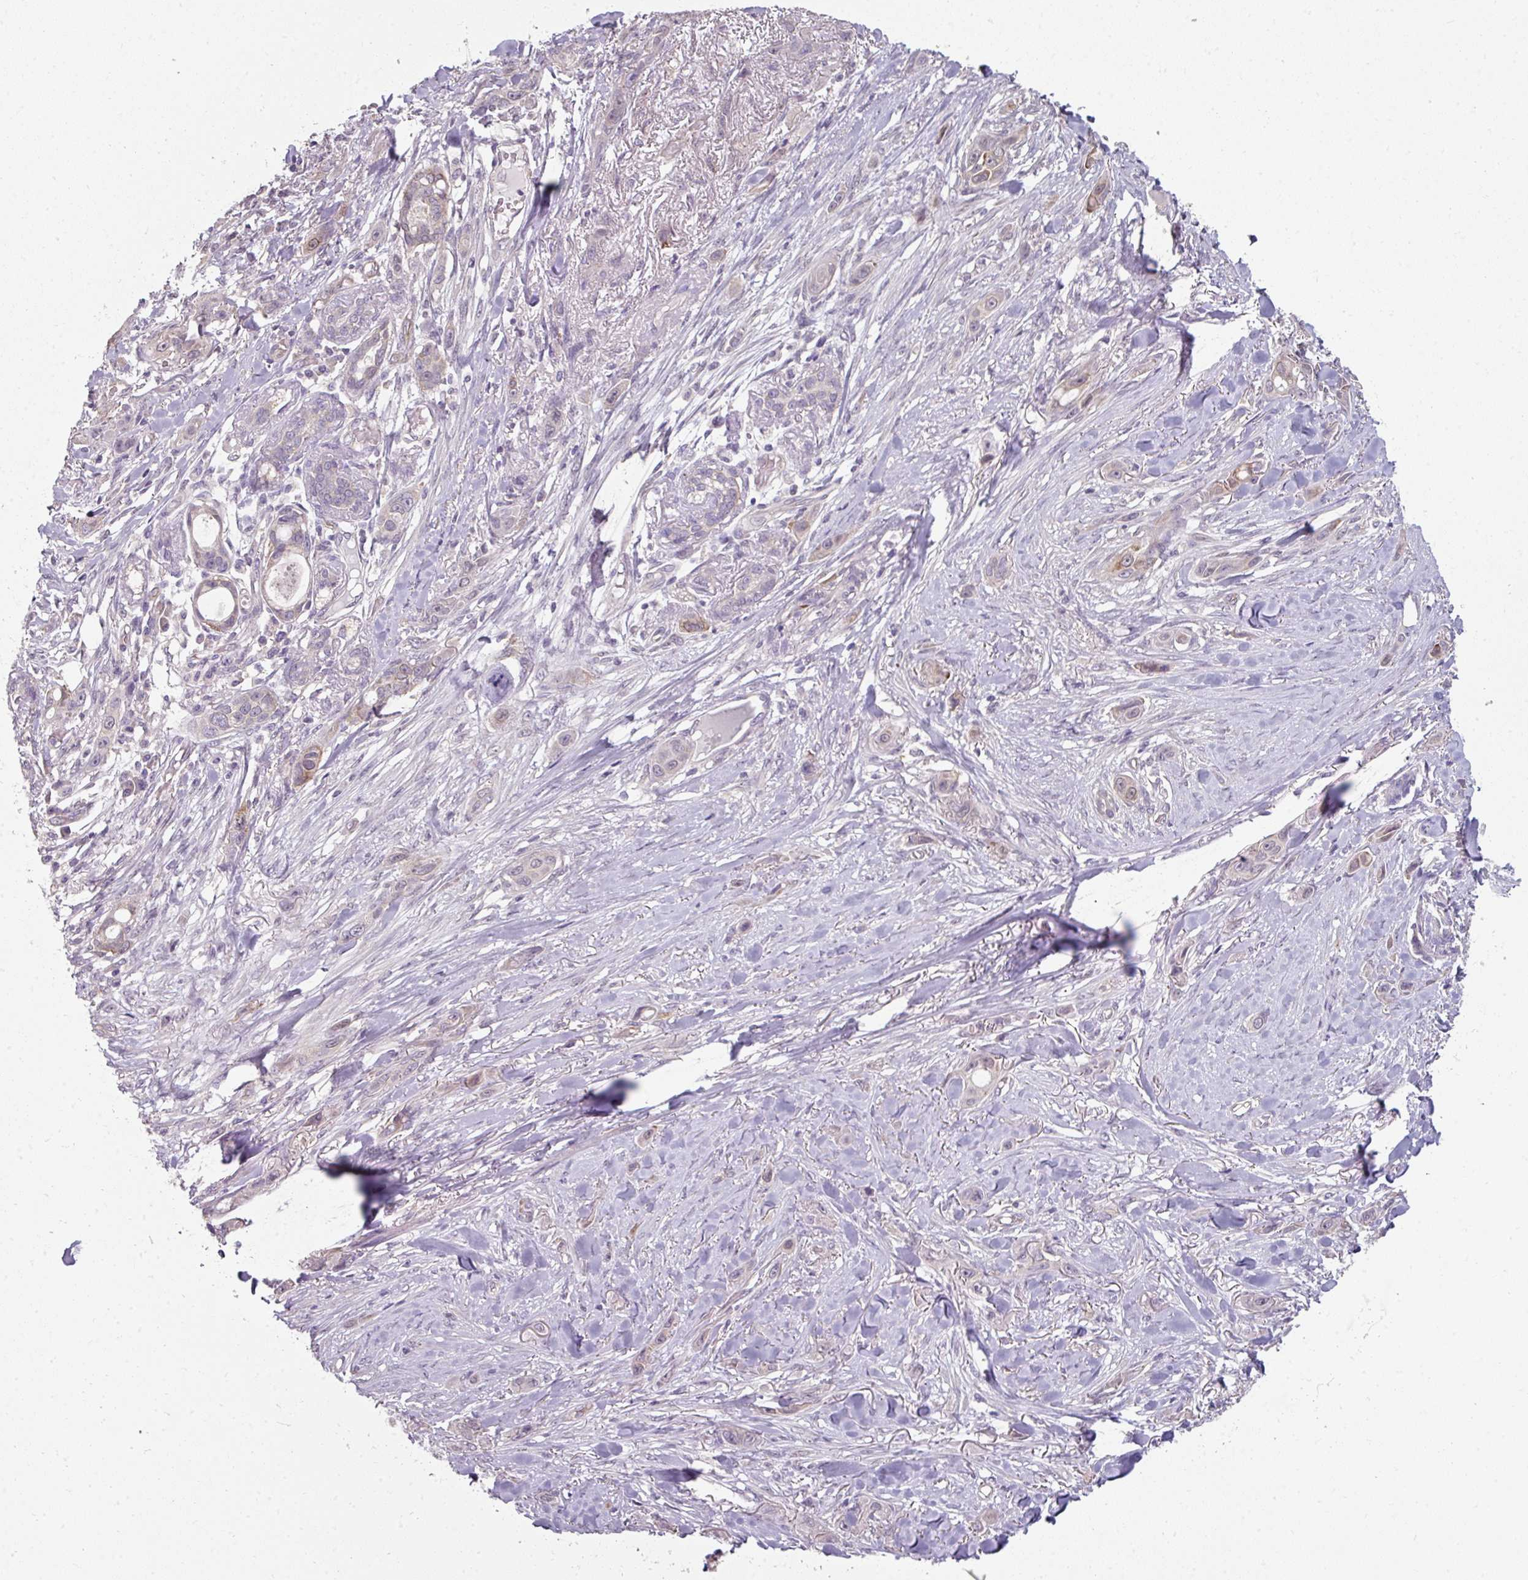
{"staining": {"intensity": "negative", "quantity": "none", "location": "none"}, "tissue": "skin cancer", "cell_type": "Tumor cells", "image_type": "cancer", "snomed": [{"axis": "morphology", "description": "Squamous cell carcinoma, NOS"}, {"axis": "topography", "description": "Skin"}], "caption": "Tumor cells show no significant protein expression in skin cancer. (IHC, brightfield microscopy, high magnification).", "gene": "C19orf33", "patient": {"sex": "female", "age": 69}}